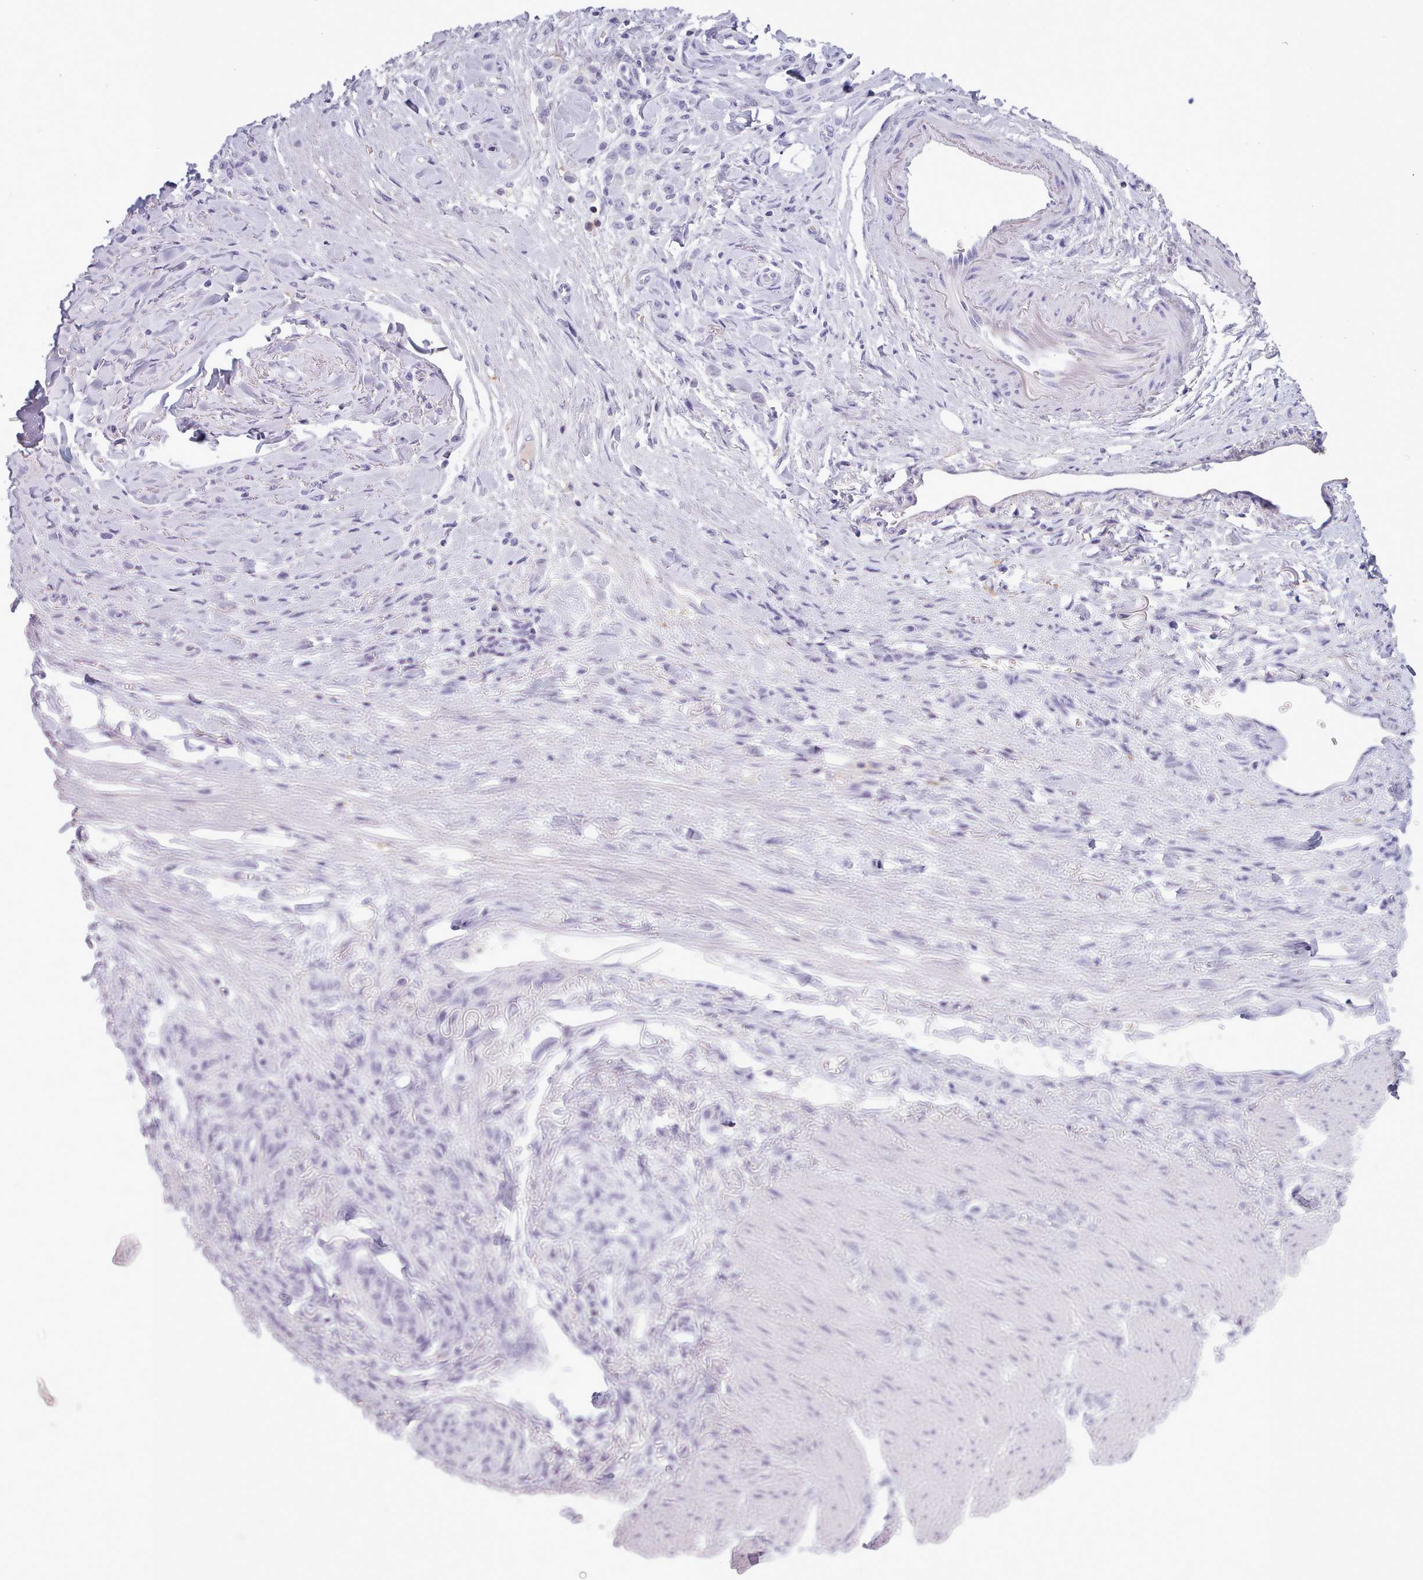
{"staining": {"intensity": "negative", "quantity": "none", "location": "none"}, "tissue": "stomach cancer", "cell_type": "Tumor cells", "image_type": "cancer", "snomed": [{"axis": "morphology", "description": "Normal tissue, NOS"}, {"axis": "morphology", "description": "Adenocarcinoma, NOS"}, {"axis": "topography", "description": "Stomach"}], "caption": "High power microscopy micrograph of an immunohistochemistry histopathology image of stomach cancer, revealing no significant positivity in tumor cells.", "gene": "ZNF43", "patient": {"sex": "male", "age": 82}}